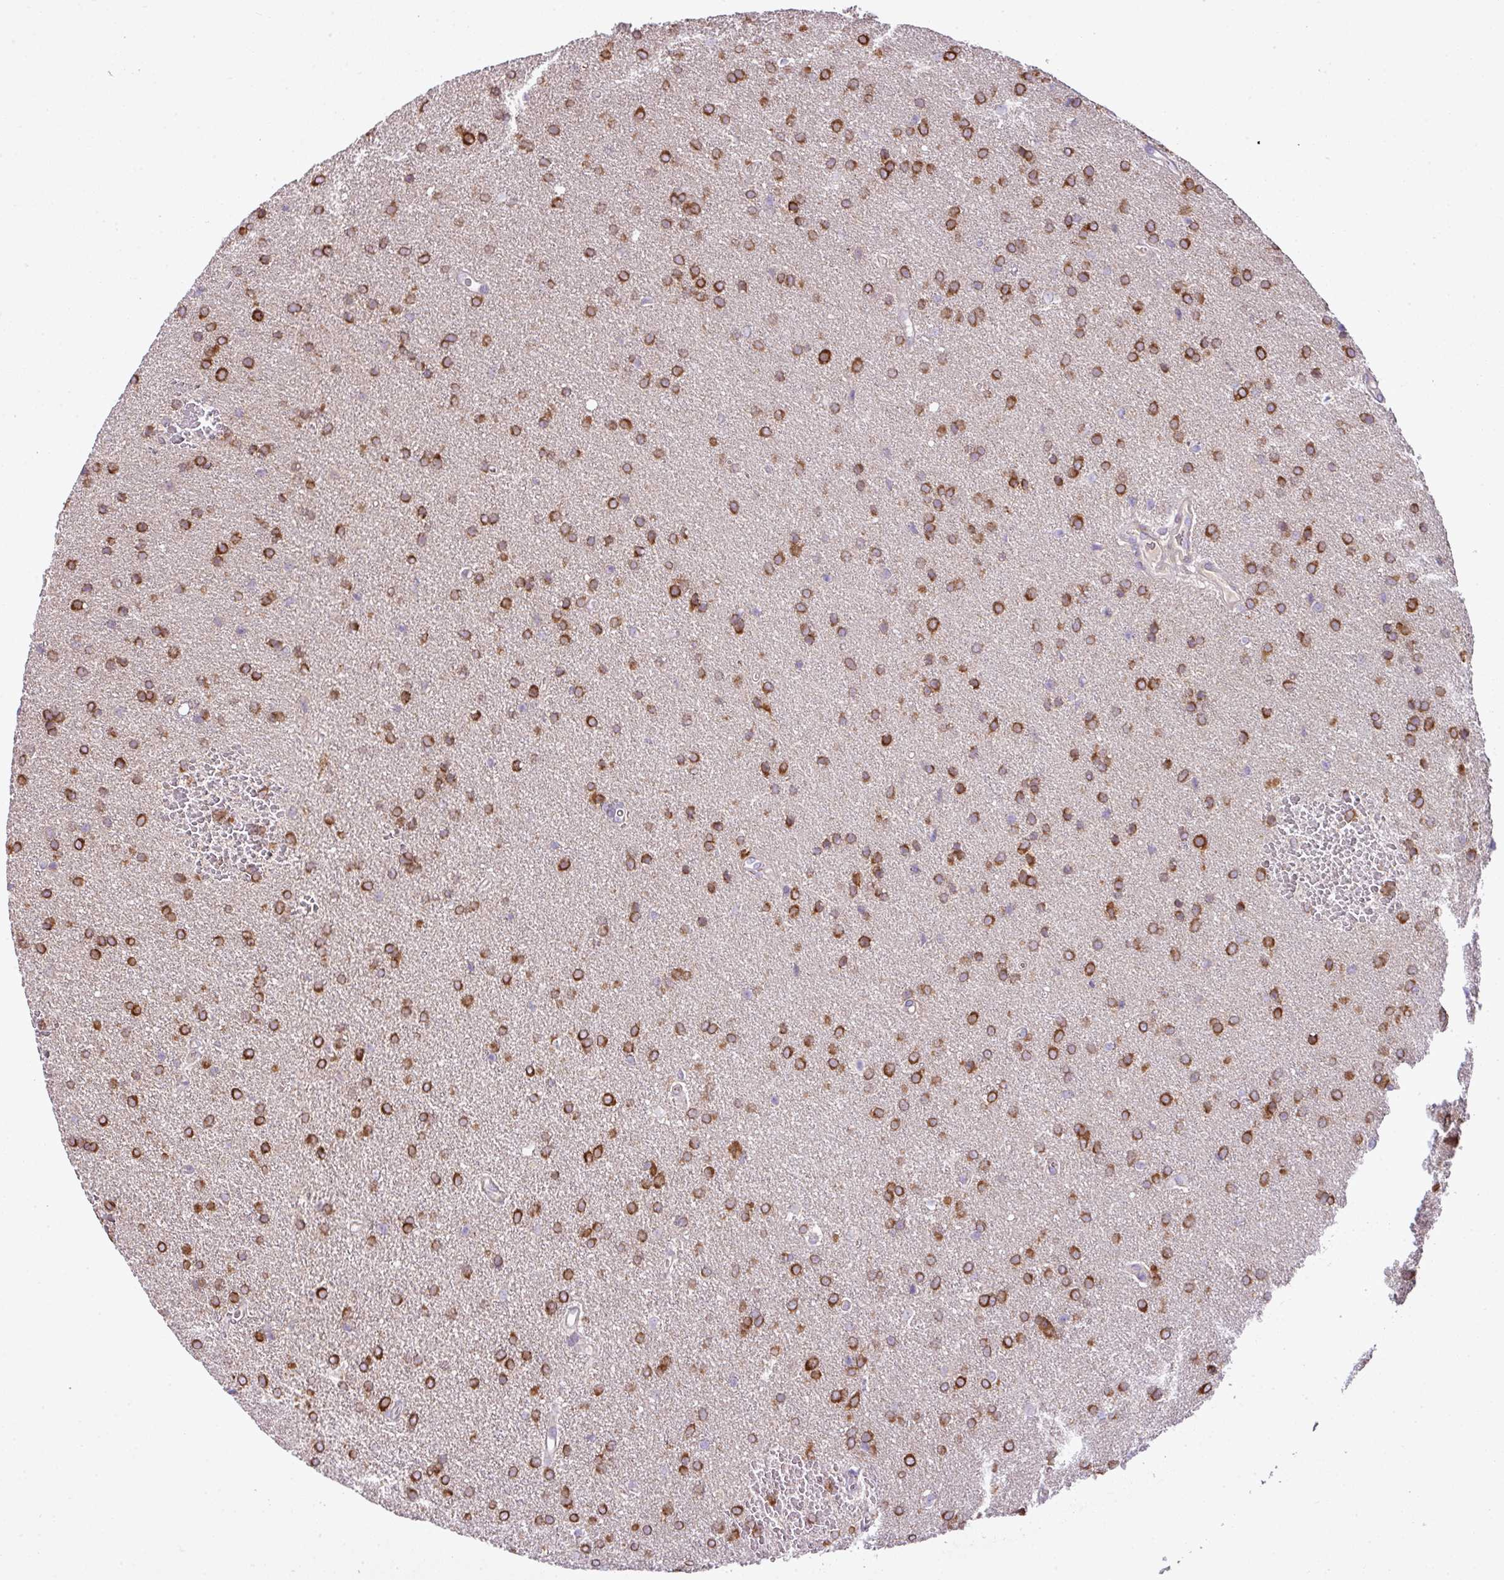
{"staining": {"intensity": "strong", "quantity": ">75%", "location": "cytoplasmic/membranous"}, "tissue": "glioma", "cell_type": "Tumor cells", "image_type": "cancer", "snomed": [{"axis": "morphology", "description": "Glioma, malignant, Low grade"}, {"axis": "topography", "description": "Brain"}], "caption": "Immunohistochemical staining of glioma shows high levels of strong cytoplasmic/membranous protein positivity in about >75% of tumor cells.", "gene": "COX18", "patient": {"sex": "female", "age": 34}}